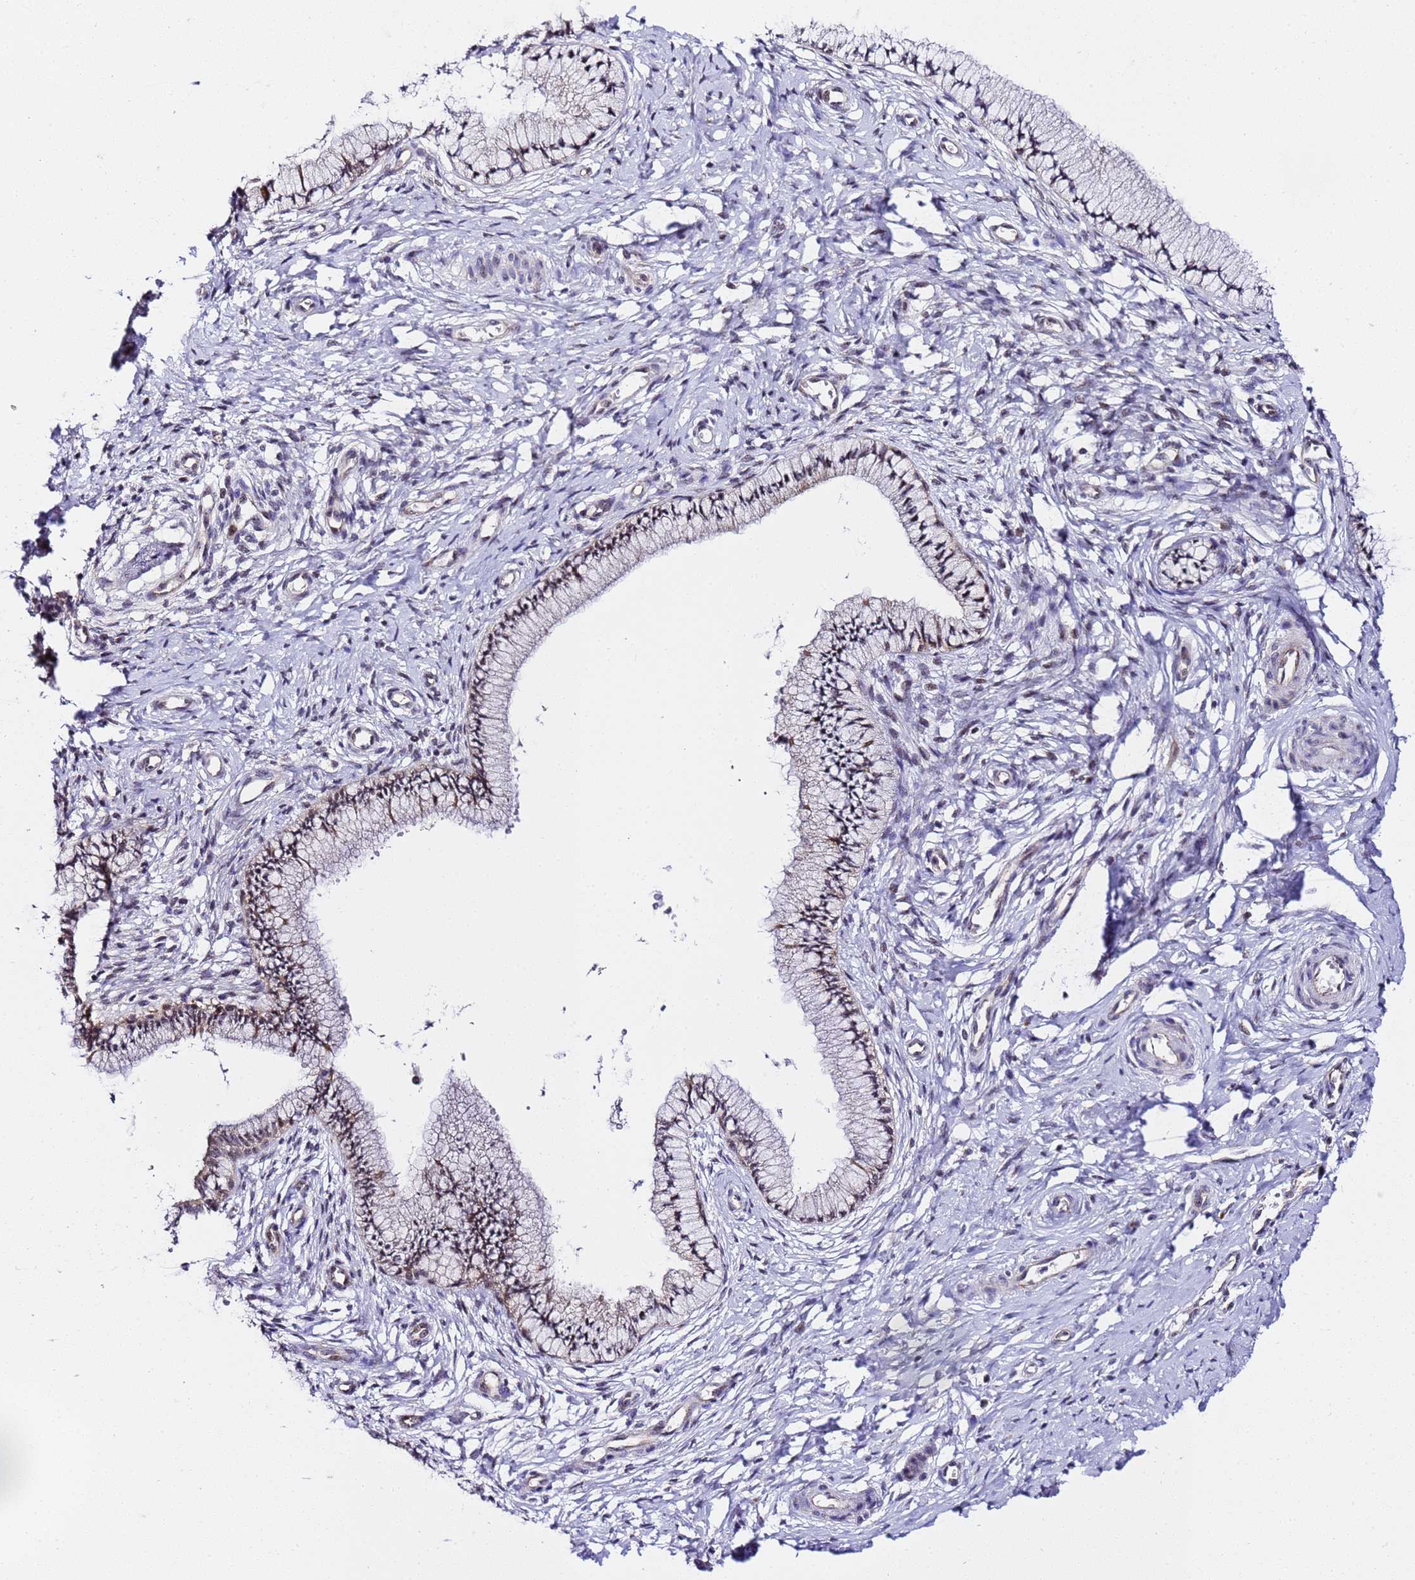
{"staining": {"intensity": "moderate", "quantity": "25%-75%", "location": "cytoplasmic/membranous,nuclear"}, "tissue": "cervix", "cell_type": "Glandular cells", "image_type": "normal", "snomed": [{"axis": "morphology", "description": "Normal tissue, NOS"}, {"axis": "topography", "description": "Cervix"}], "caption": "DAB immunohistochemical staining of normal human cervix reveals moderate cytoplasmic/membranous,nuclear protein positivity in approximately 25%-75% of glandular cells. (DAB = brown stain, brightfield microscopy at high magnification).", "gene": "SLX4IP", "patient": {"sex": "female", "age": 36}}